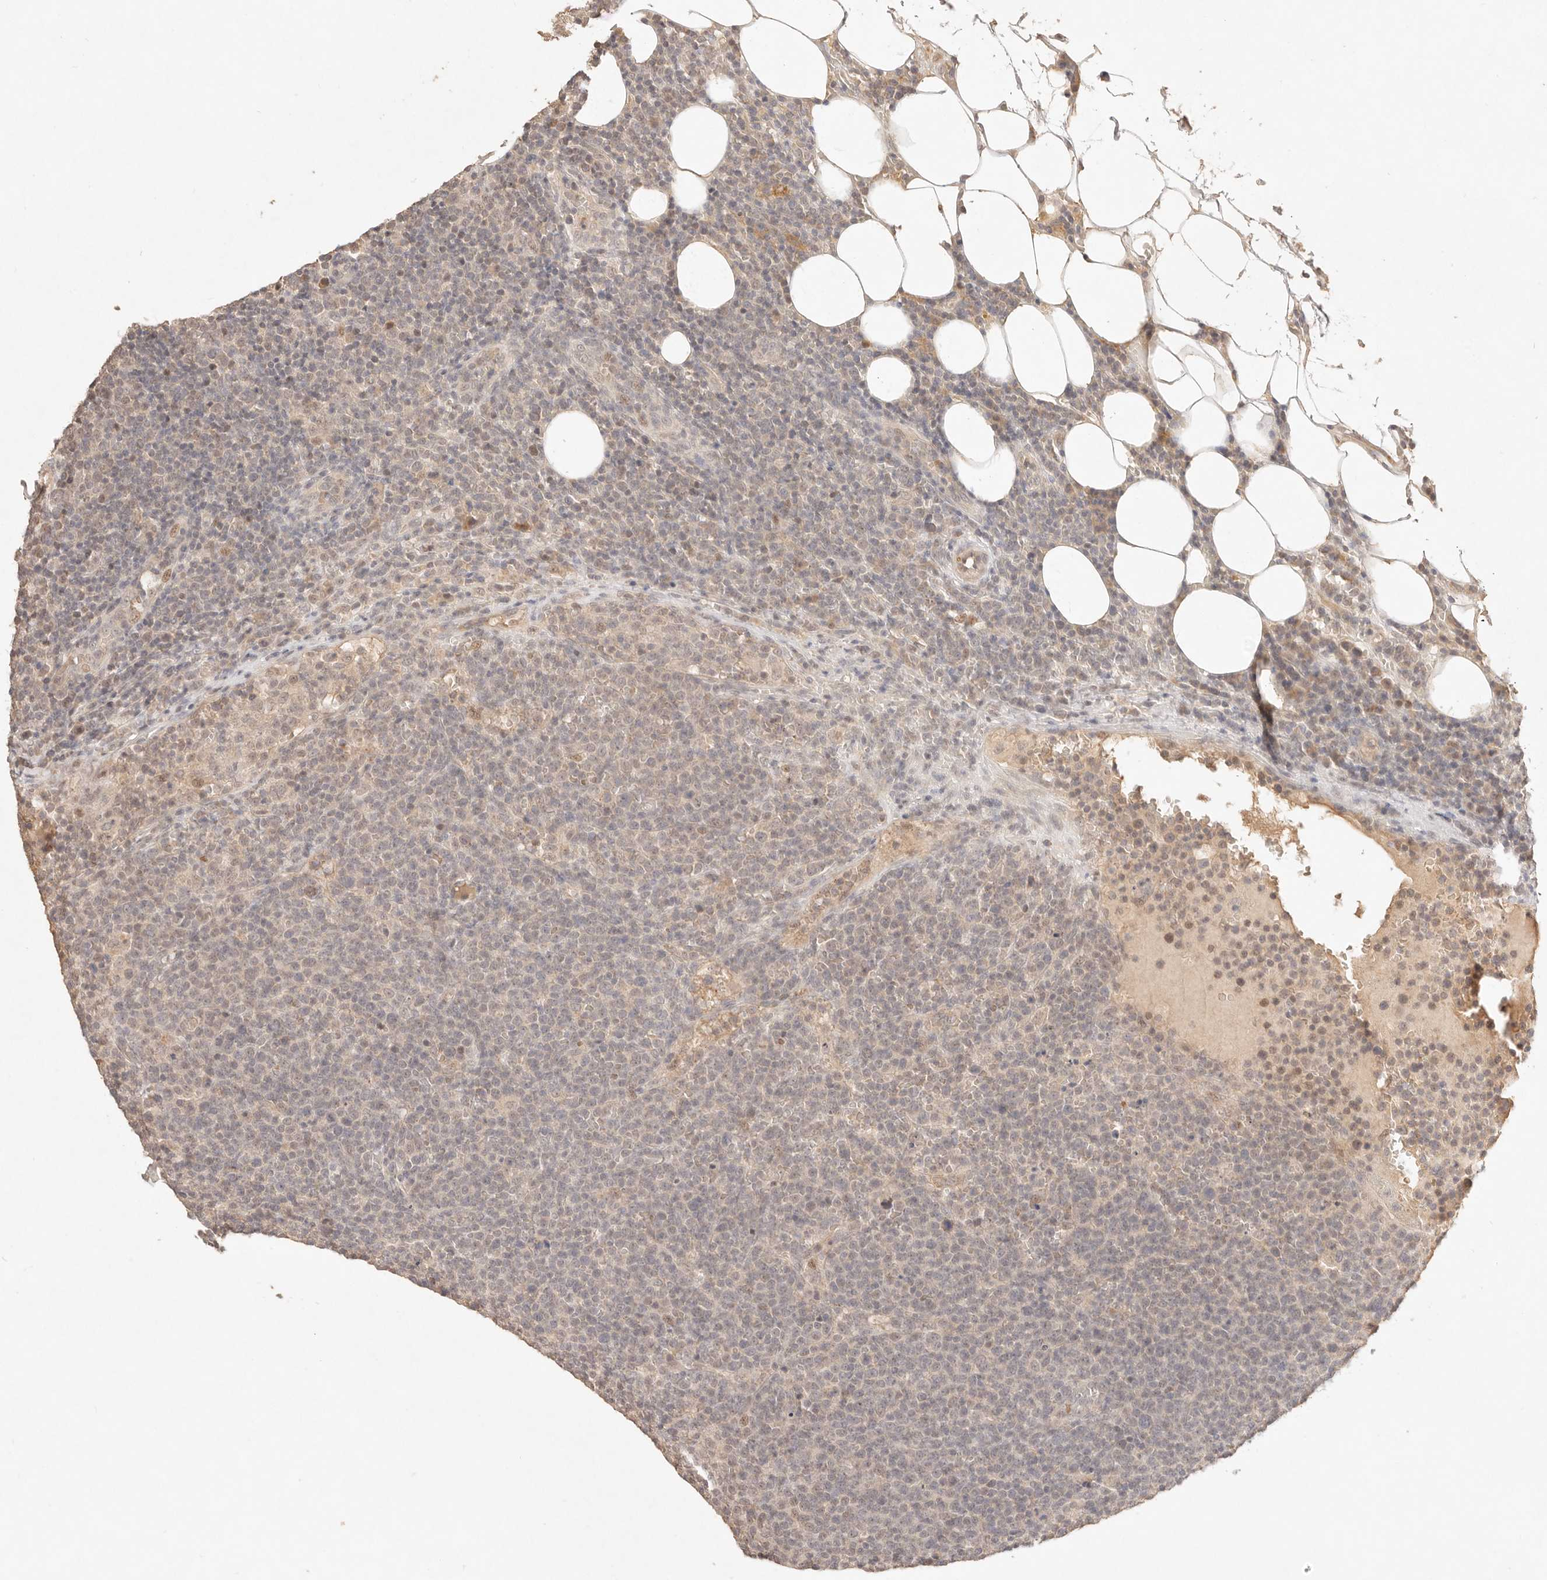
{"staining": {"intensity": "weak", "quantity": ">75%", "location": "nuclear"}, "tissue": "lymphoma", "cell_type": "Tumor cells", "image_type": "cancer", "snomed": [{"axis": "morphology", "description": "Malignant lymphoma, non-Hodgkin's type, High grade"}, {"axis": "topography", "description": "Lymph node"}], "caption": "IHC staining of high-grade malignant lymphoma, non-Hodgkin's type, which demonstrates low levels of weak nuclear staining in approximately >75% of tumor cells indicating weak nuclear protein positivity. The staining was performed using DAB (brown) for protein detection and nuclei were counterstained in hematoxylin (blue).", "gene": "MEP1A", "patient": {"sex": "male", "age": 61}}